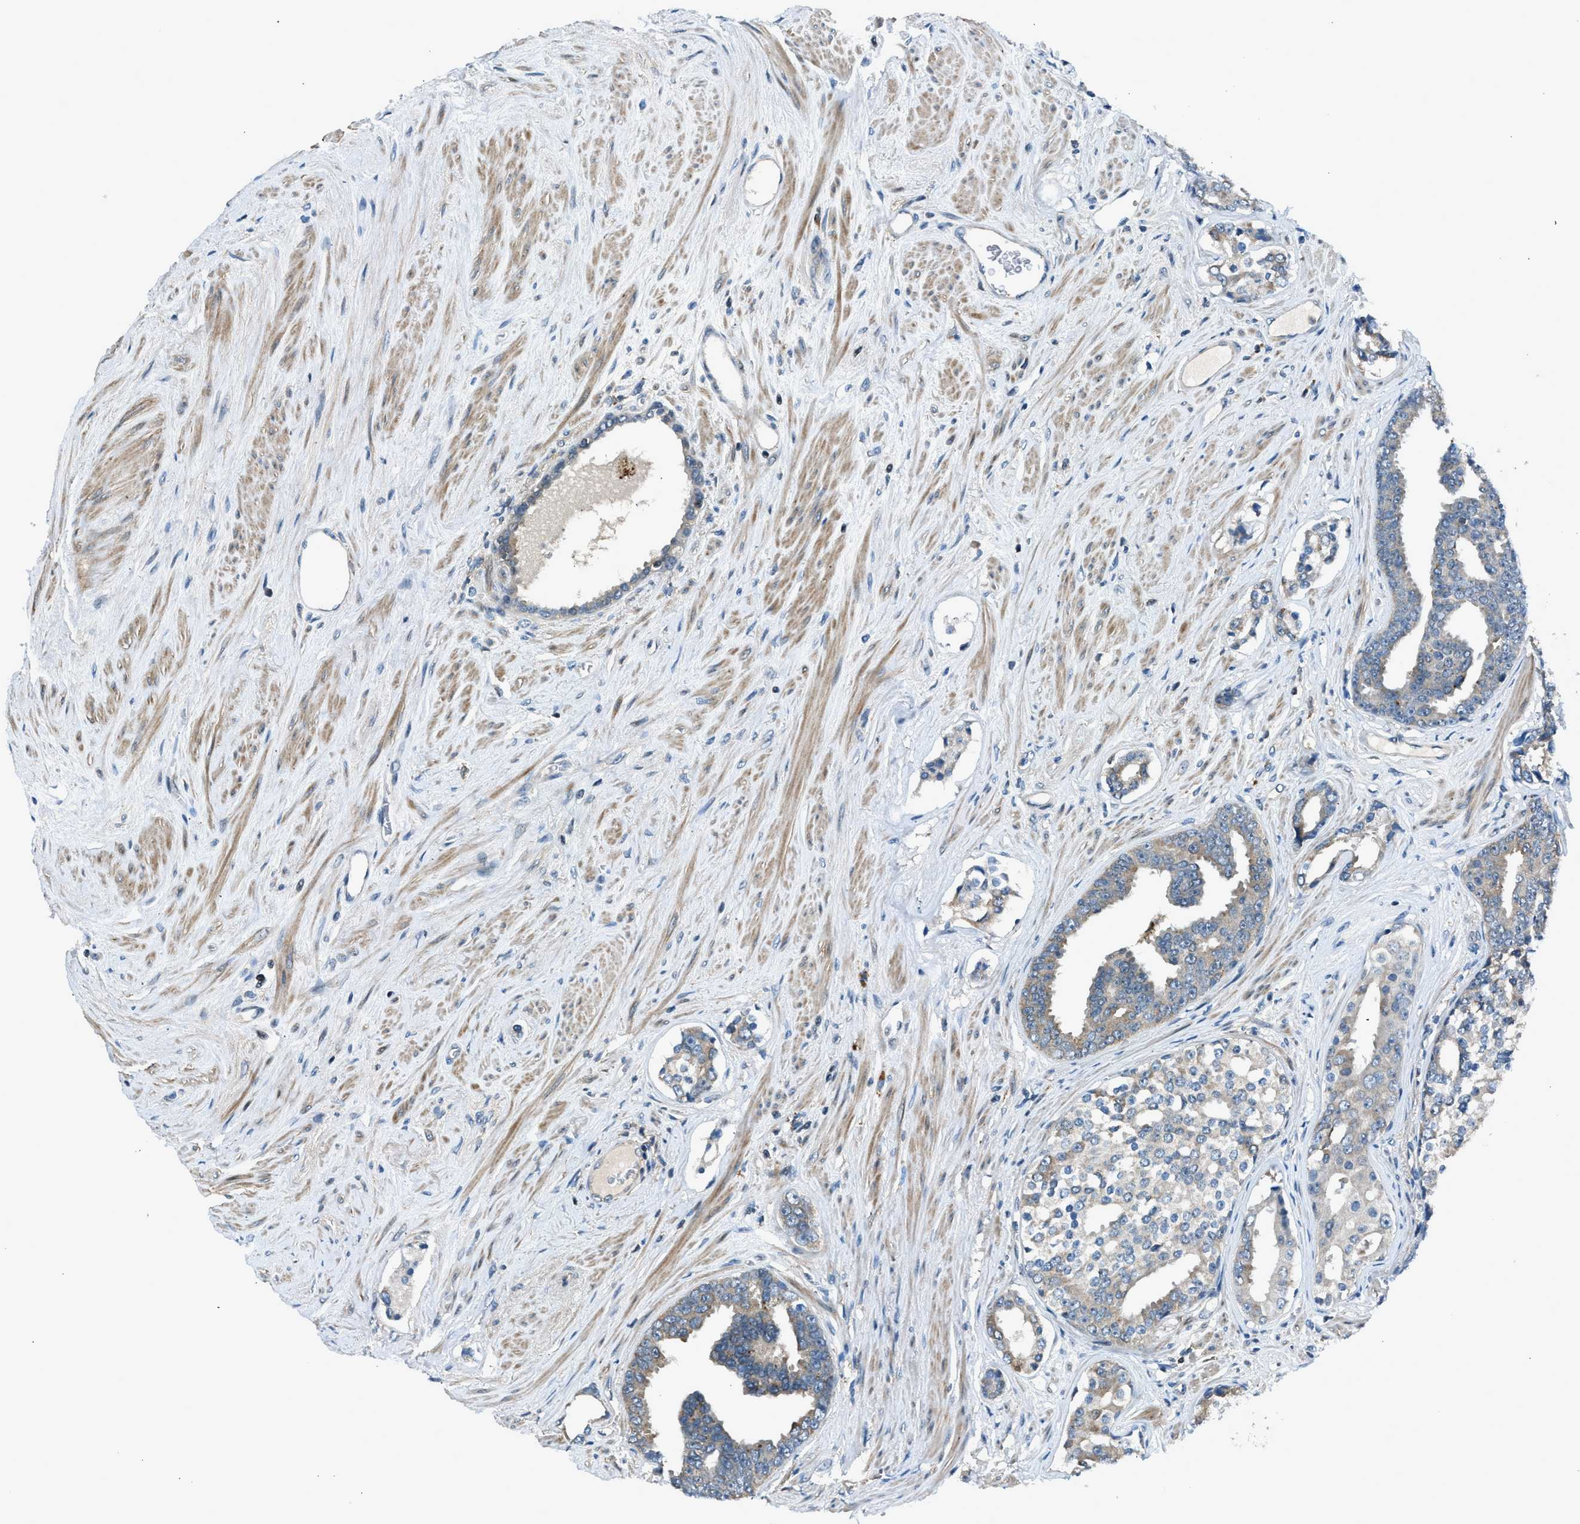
{"staining": {"intensity": "moderate", "quantity": ">75%", "location": "cytoplasmic/membranous"}, "tissue": "prostate cancer", "cell_type": "Tumor cells", "image_type": "cancer", "snomed": [{"axis": "morphology", "description": "Adenocarcinoma, High grade"}, {"axis": "topography", "description": "Prostate"}], "caption": "Prostate adenocarcinoma (high-grade) was stained to show a protein in brown. There is medium levels of moderate cytoplasmic/membranous positivity in approximately >75% of tumor cells. The staining is performed using DAB brown chromogen to label protein expression. The nuclei are counter-stained blue using hematoxylin.", "gene": "LMLN", "patient": {"sex": "male", "age": 71}}